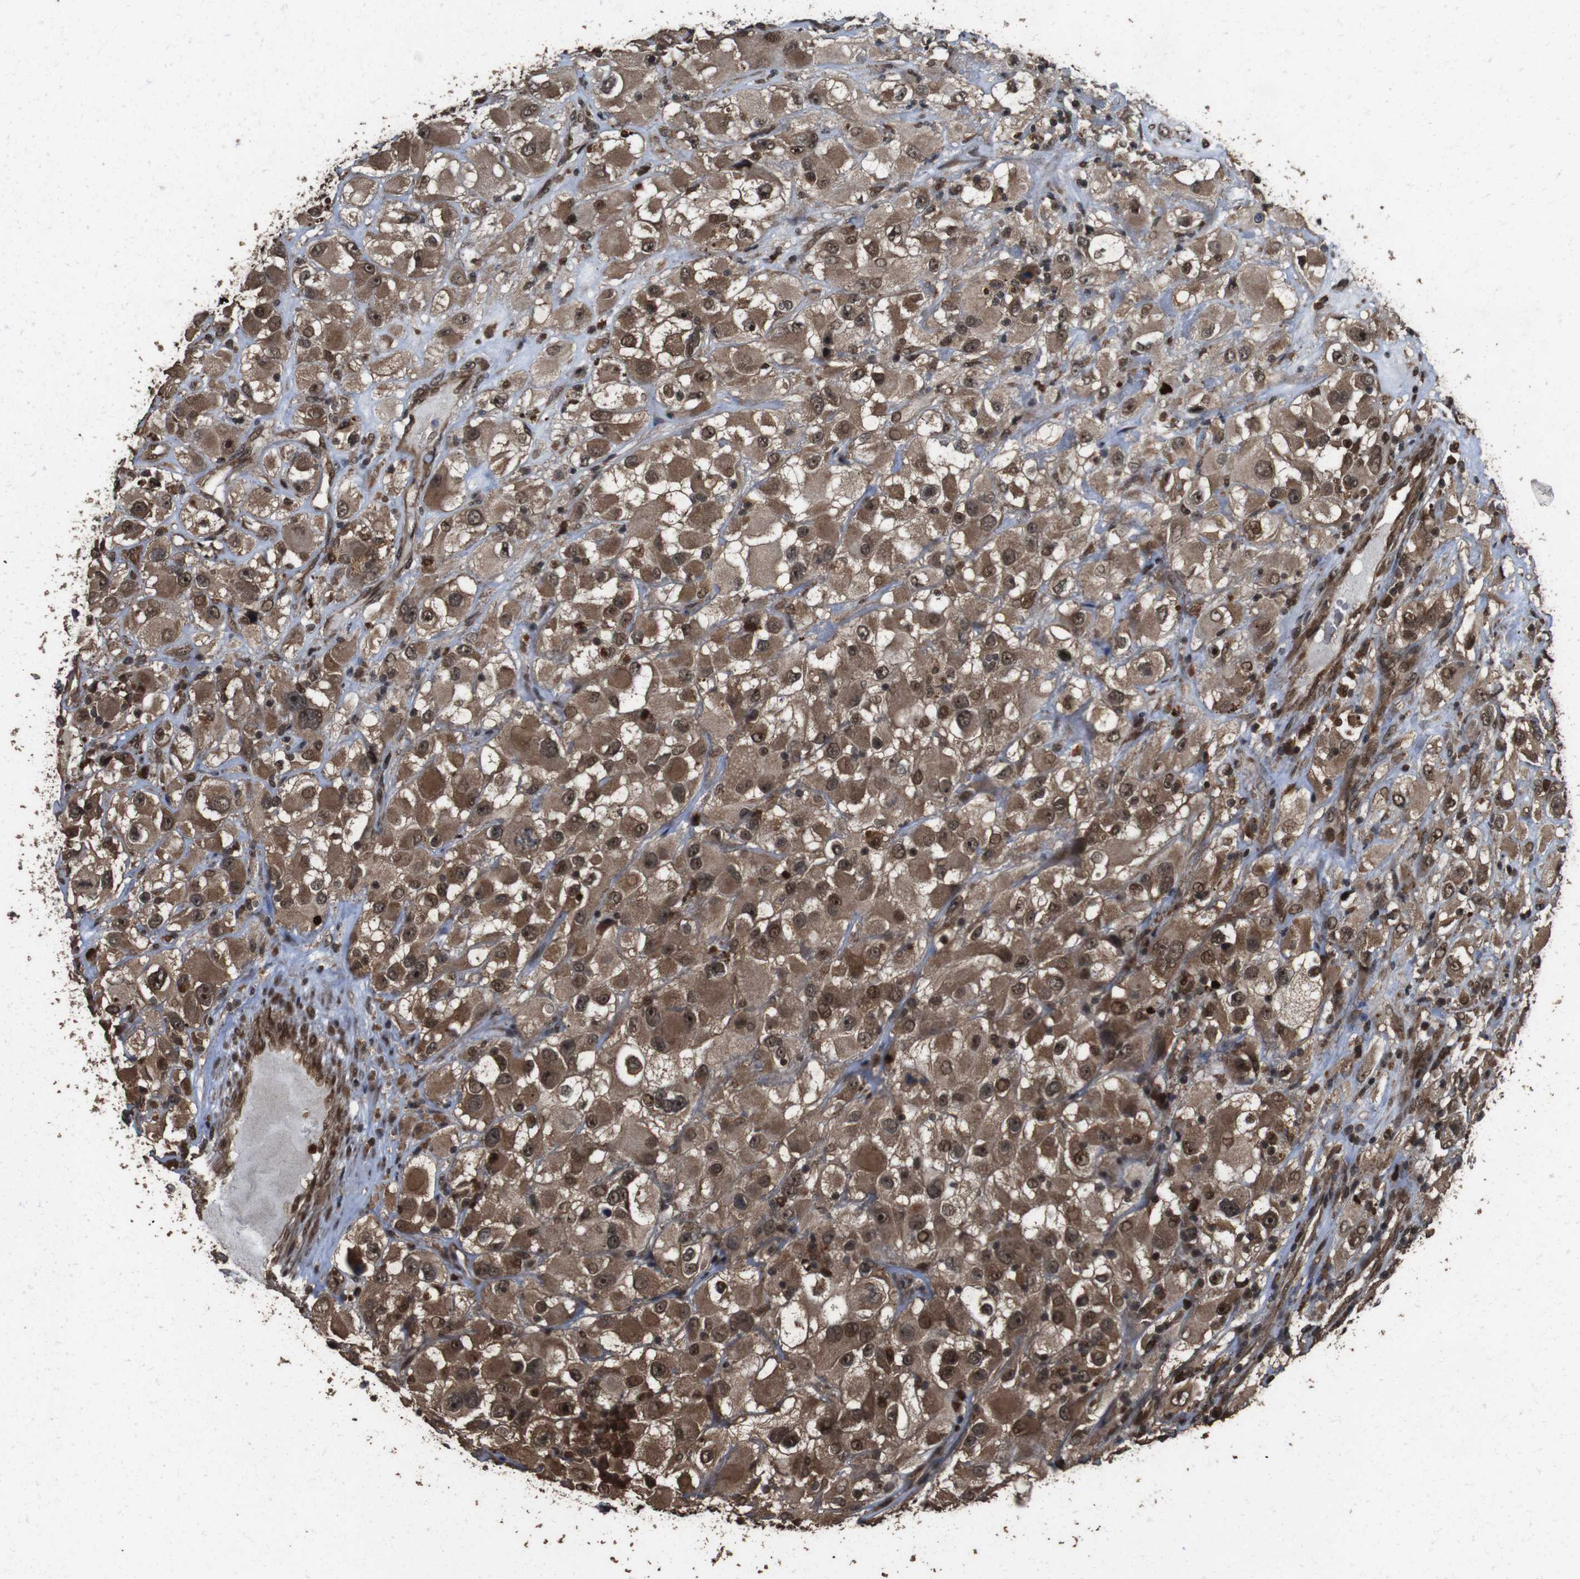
{"staining": {"intensity": "strong", "quantity": ">75%", "location": "cytoplasmic/membranous,nuclear"}, "tissue": "renal cancer", "cell_type": "Tumor cells", "image_type": "cancer", "snomed": [{"axis": "morphology", "description": "Adenocarcinoma, NOS"}, {"axis": "topography", "description": "Kidney"}], "caption": "DAB (3,3'-diaminobenzidine) immunohistochemical staining of human adenocarcinoma (renal) reveals strong cytoplasmic/membranous and nuclear protein expression in approximately >75% of tumor cells.", "gene": "RRAS2", "patient": {"sex": "female", "age": 52}}